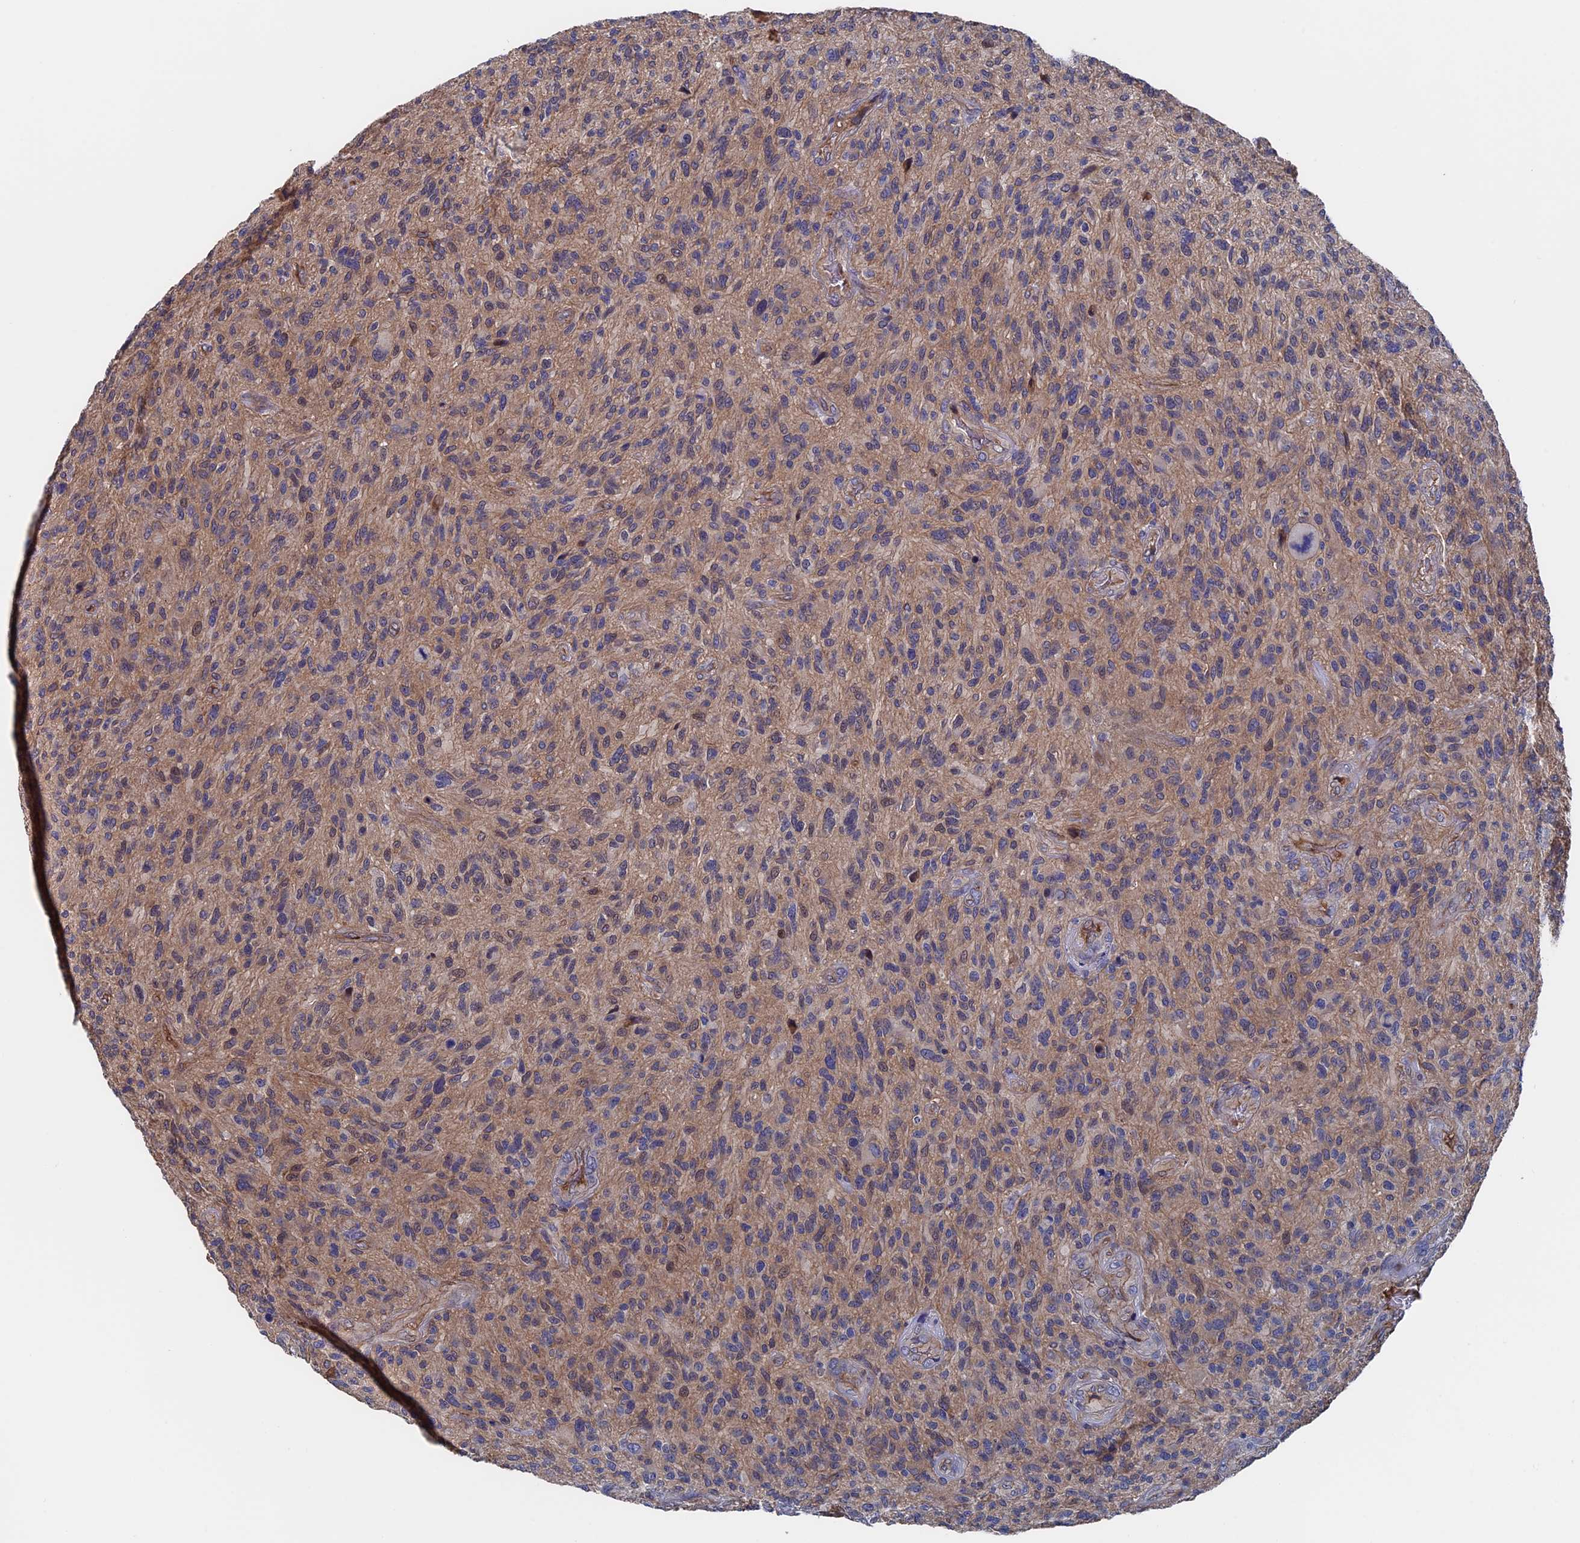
{"staining": {"intensity": "negative", "quantity": "none", "location": "none"}, "tissue": "glioma", "cell_type": "Tumor cells", "image_type": "cancer", "snomed": [{"axis": "morphology", "description": "Glioma, malignant, High grade"}, {"axis": "topography", "description": "Brain"}], "caption": "This is an IHC image of malignant high-grade glioma. There is no staining in tumor cells.", "gene": "RPUSD1", "patient": {"sex": "male", "age": 47}}